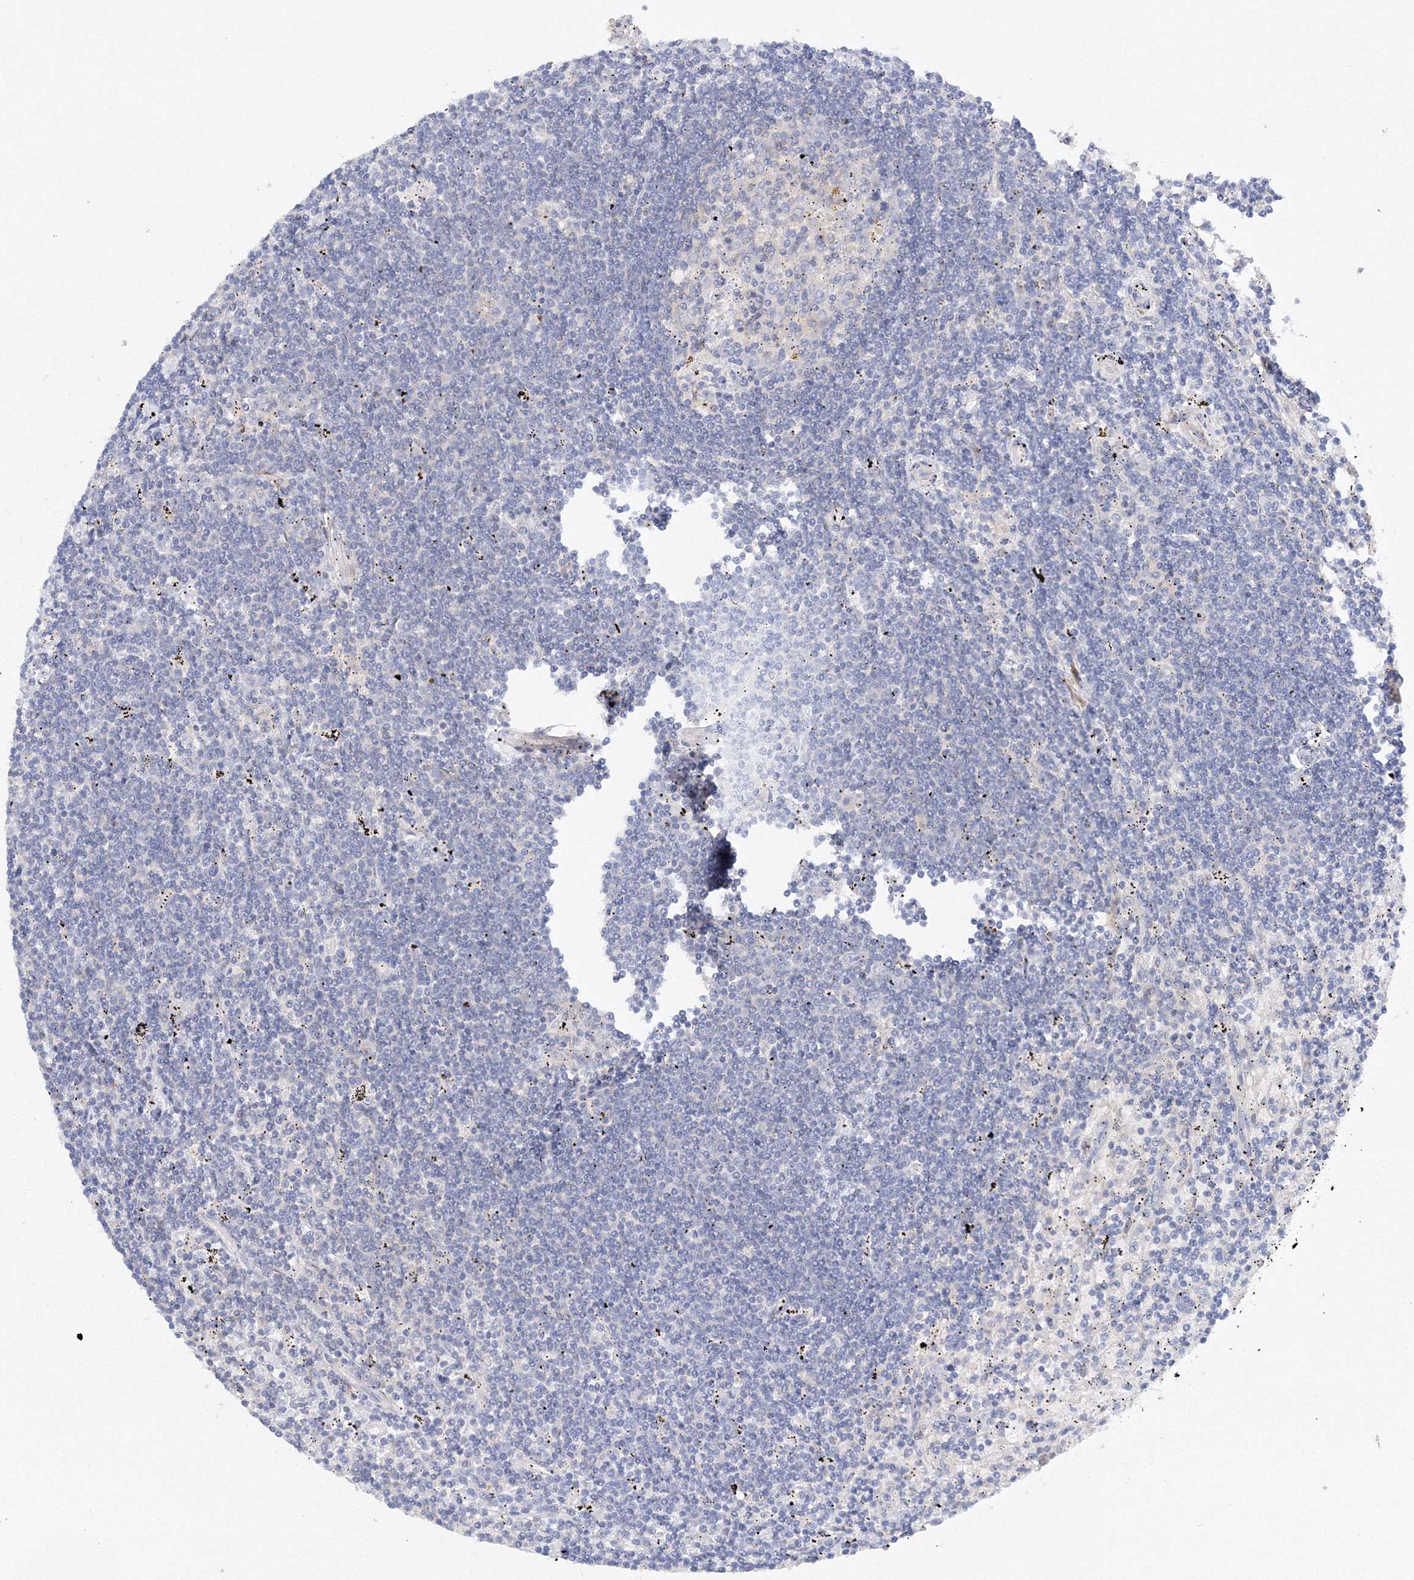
{"staining": {"intensity": "negative", "quantity": "none", "location": "none"}, "tissue": "lymphoma", "cell_type": "Tumor cells", "image_type": "cancer", "snomed": [{"axis": "morphology", "description": "Malignant lymphoma, non-Hodgkin's type, Low grade"}, {"axis": "topography", "description": "Spleen"}], "caption": "The immunohistochemistry (IHC) histopathology image has no significant expression in tumor cells of malignant lymphoma, non-Hodgkin's type (low-grade) tissue.", "gene": "DIS3L2", "patient": {"sex": "male", "age": 76}}